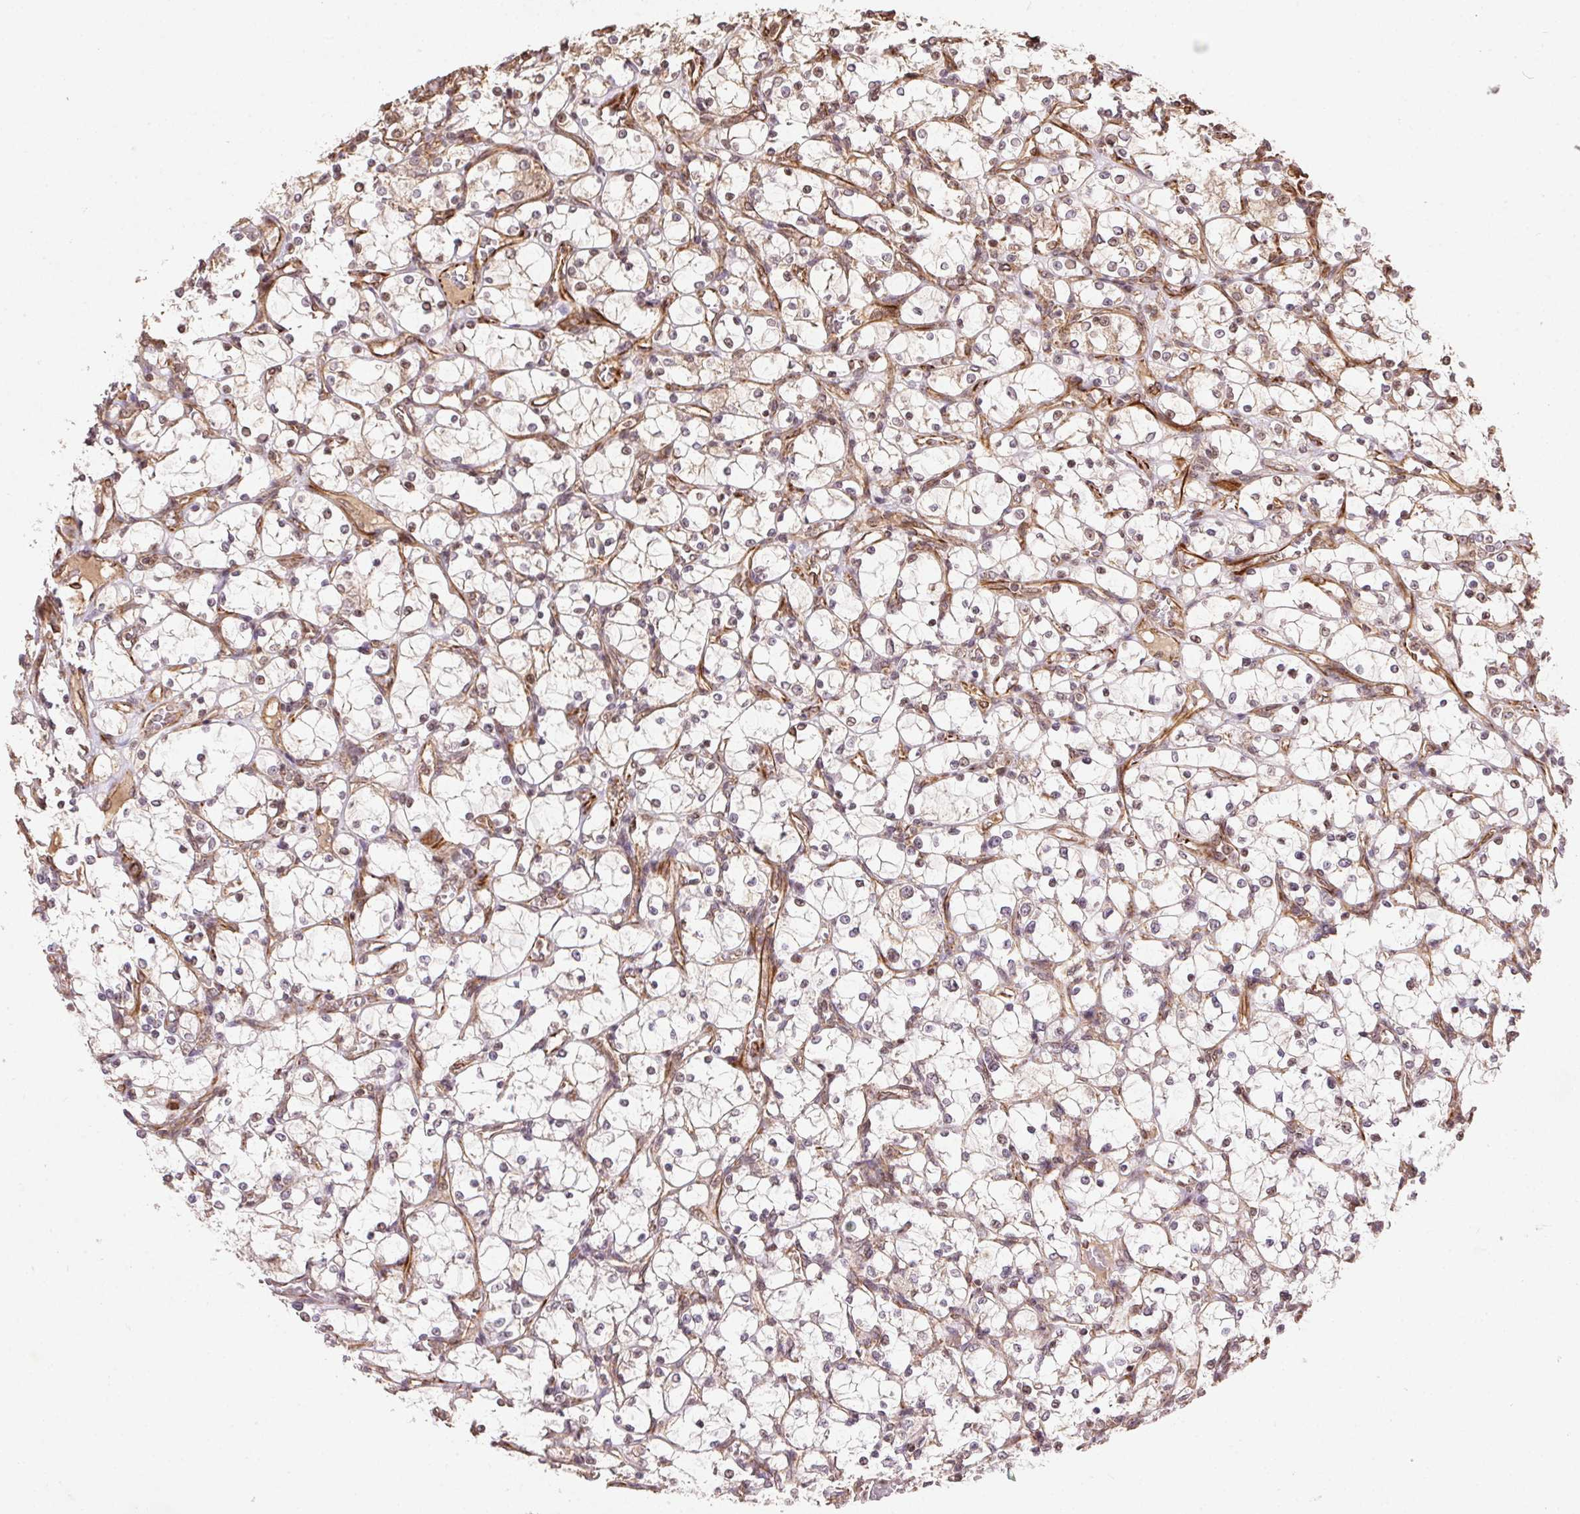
{"staining": {"intensity": "weak", "quantity": ">75%", "location": "cytoplasmic/membranous"}, "tissue": "renal cancer", "cell_type": "Tumor cells", "image_type": "cancer", "snomed": [{"axis": "morphology", "description": "Adenocarcinoma, NOS"}, {"axis": "topography", "description": "Kidney"}], "caption": "Approximately >75% of tumor cells in human renal adenocarcinoma show weak cytoplasmic/membranous protein staining as visualized by brown immunohistochemical staining.", "gene": "SPRED2", "patient": {"sex": "female", "age": 69}}